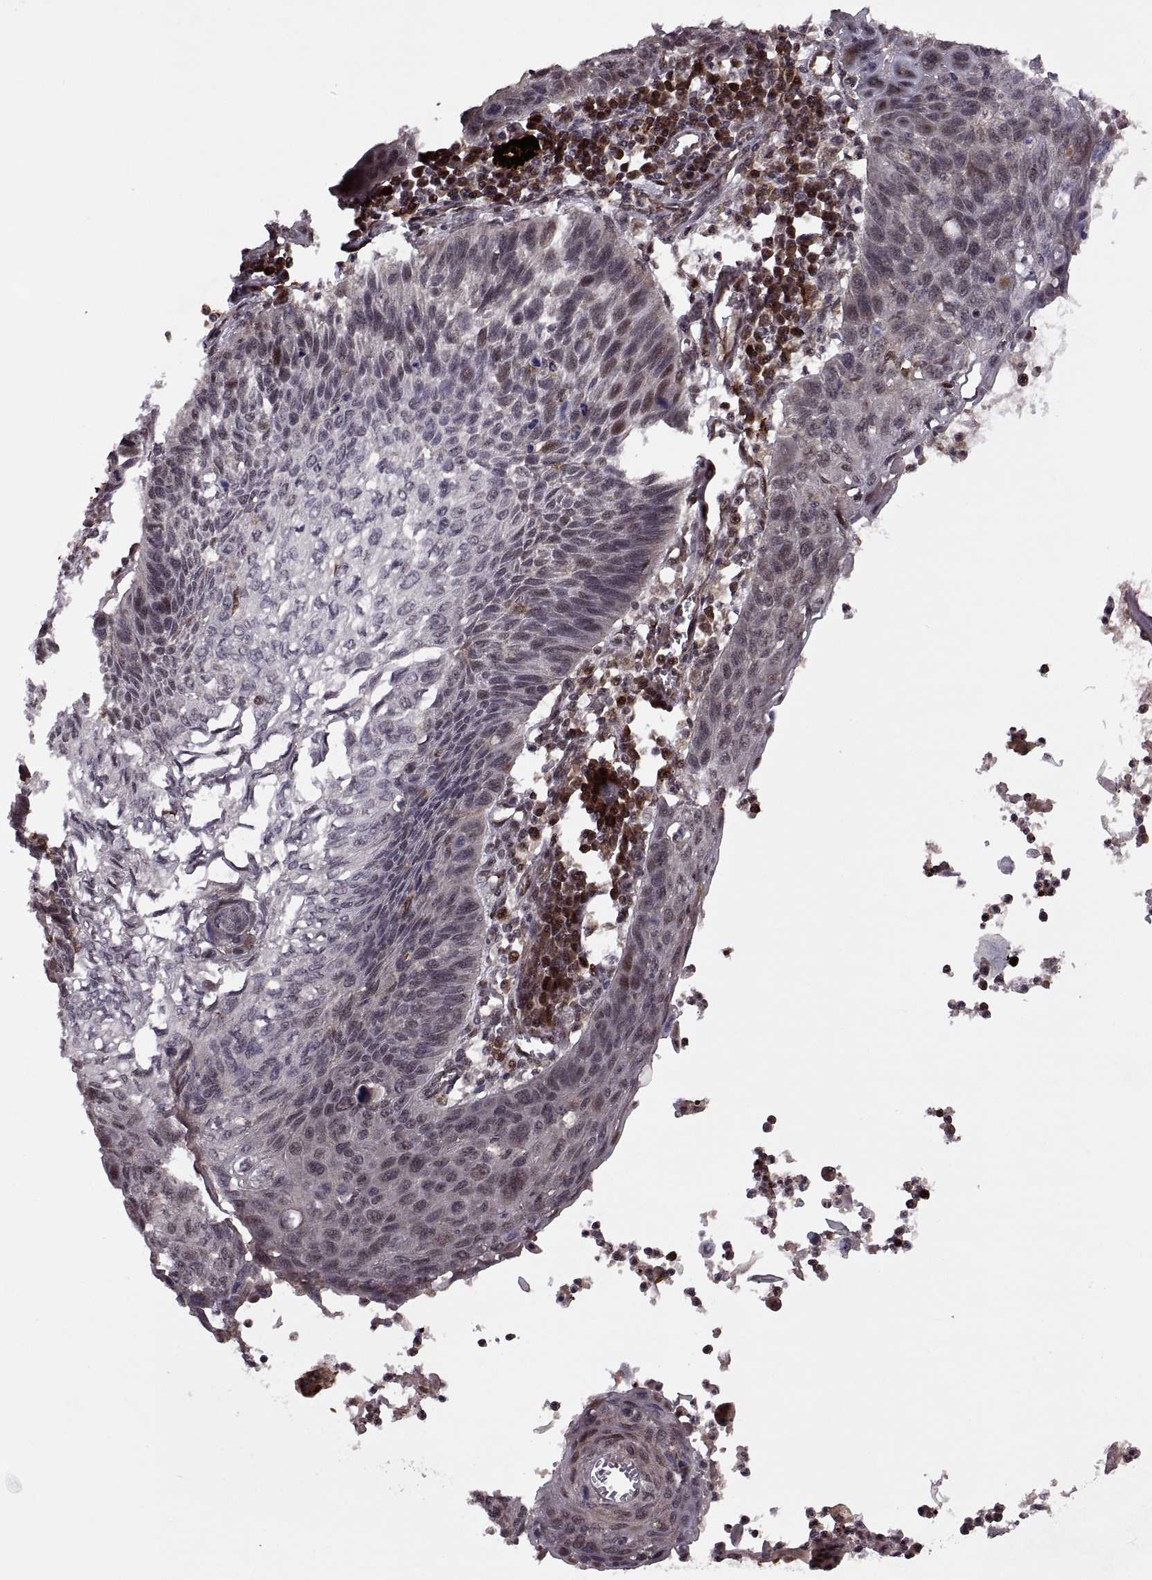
{"staining": {"intensity": "weak", "quantity": "<25%", "location": "nuclear"}, "tissue": "lung cancer", "cell_type": "Tumor cells", "image_type": "cancer", "snomed": [{"axis": "morphology", "description": "Squamous cell carcinoma, NOS"}, {"axis": "topography", "description": "Lung"}], "caption": "The micrograph reveals no significant staining in tumor cells of lung squamous cell carcinoma.", "gene": "PTOV1", "patient": {"sex": "male", "age": 78}}